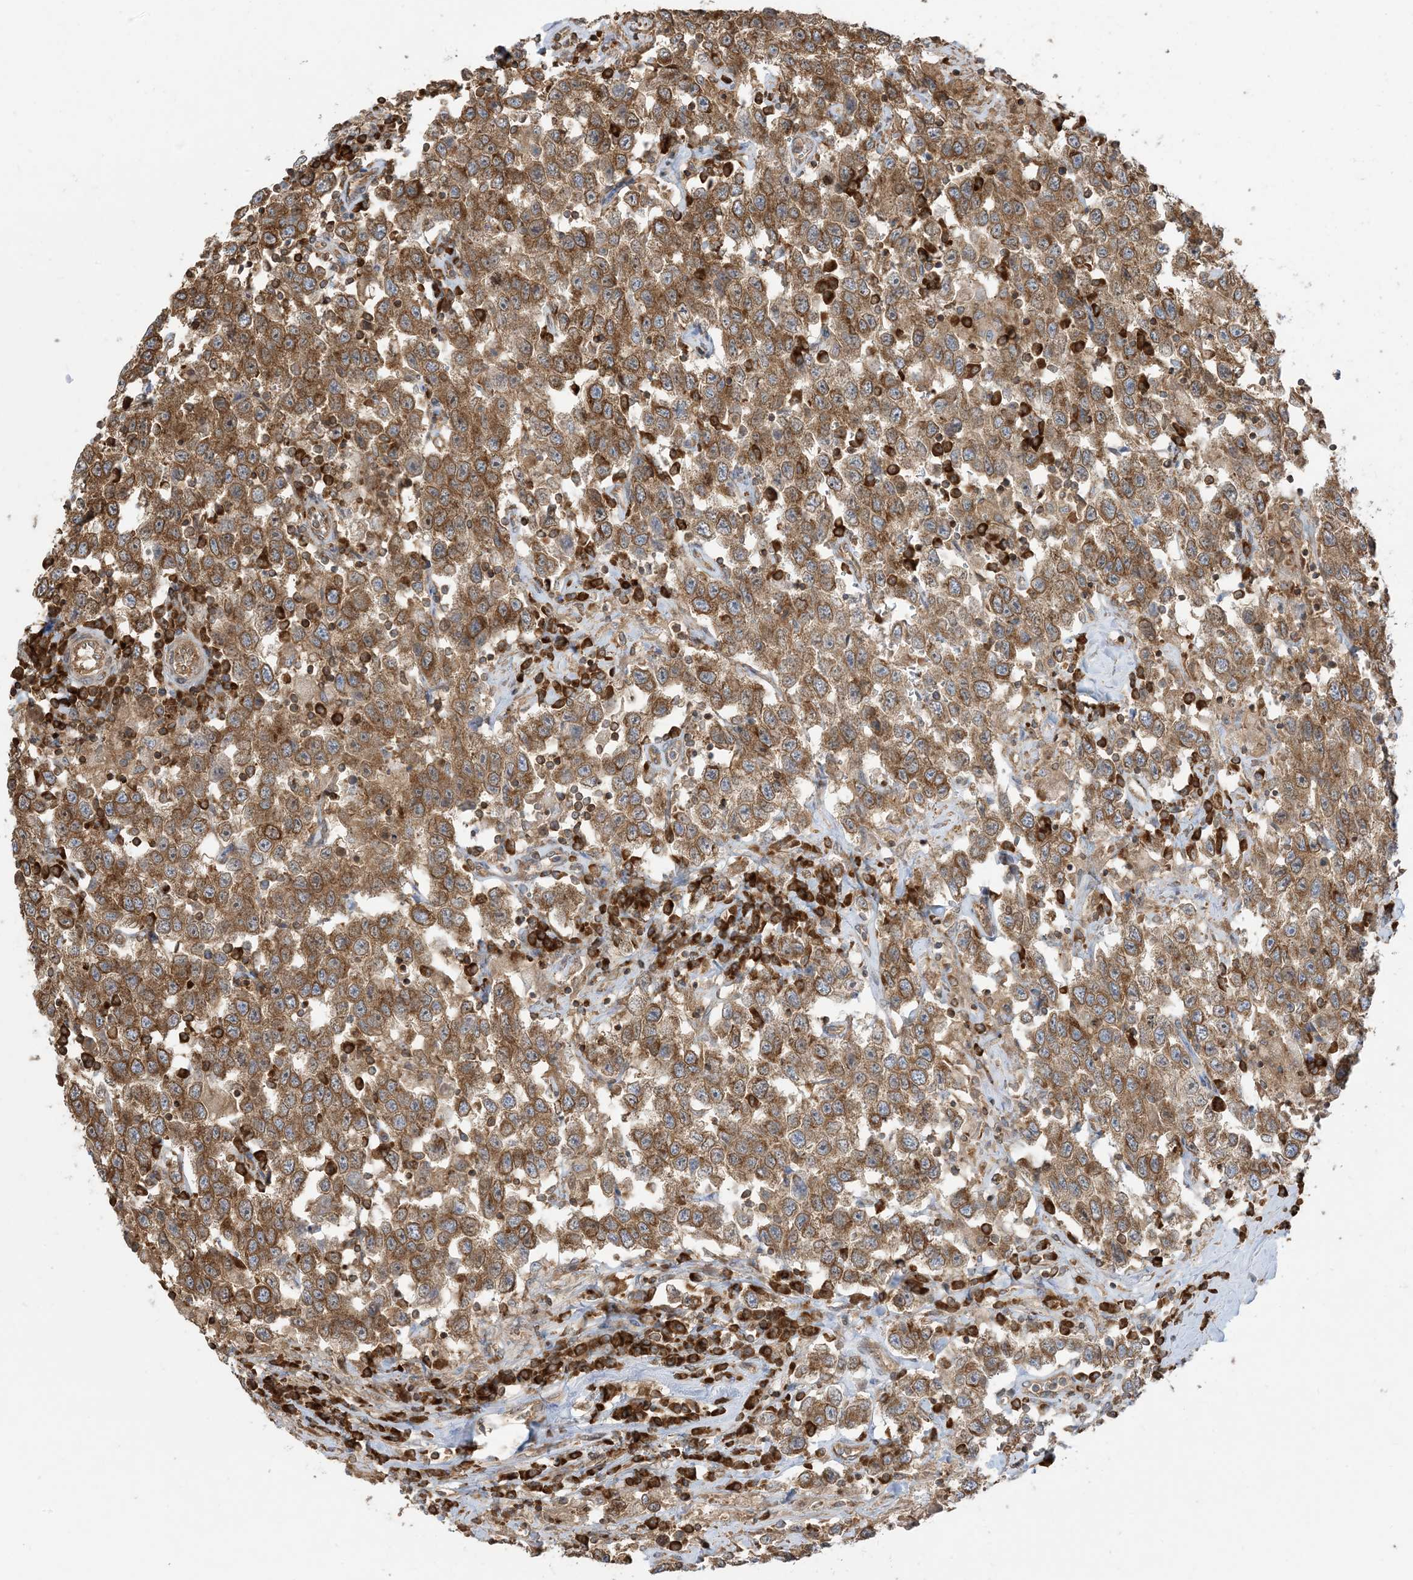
{"staining": {"intensity": "moderate", "quantity": ">75%", "location": "cytoplasmic/membranous"}, "tissue": "testis cancer", "cell_type": "Tumor cells", "image_type": "cancer", "snomed": [{"axis": "morphology", "description": "Seminoma, NOS"}, {"axis": "topography", "description": "Testis"}], "caption": "Immunohistochemistry photomicrograph of human seminoma (testis) stained for a protein (brown), which exhibits medium levels of moderate cytoplasmic/membranous positivity in approximately >75% of tumor cells.", "gene": "SRP72", "patient": {"sex": "male", "age": 41}}